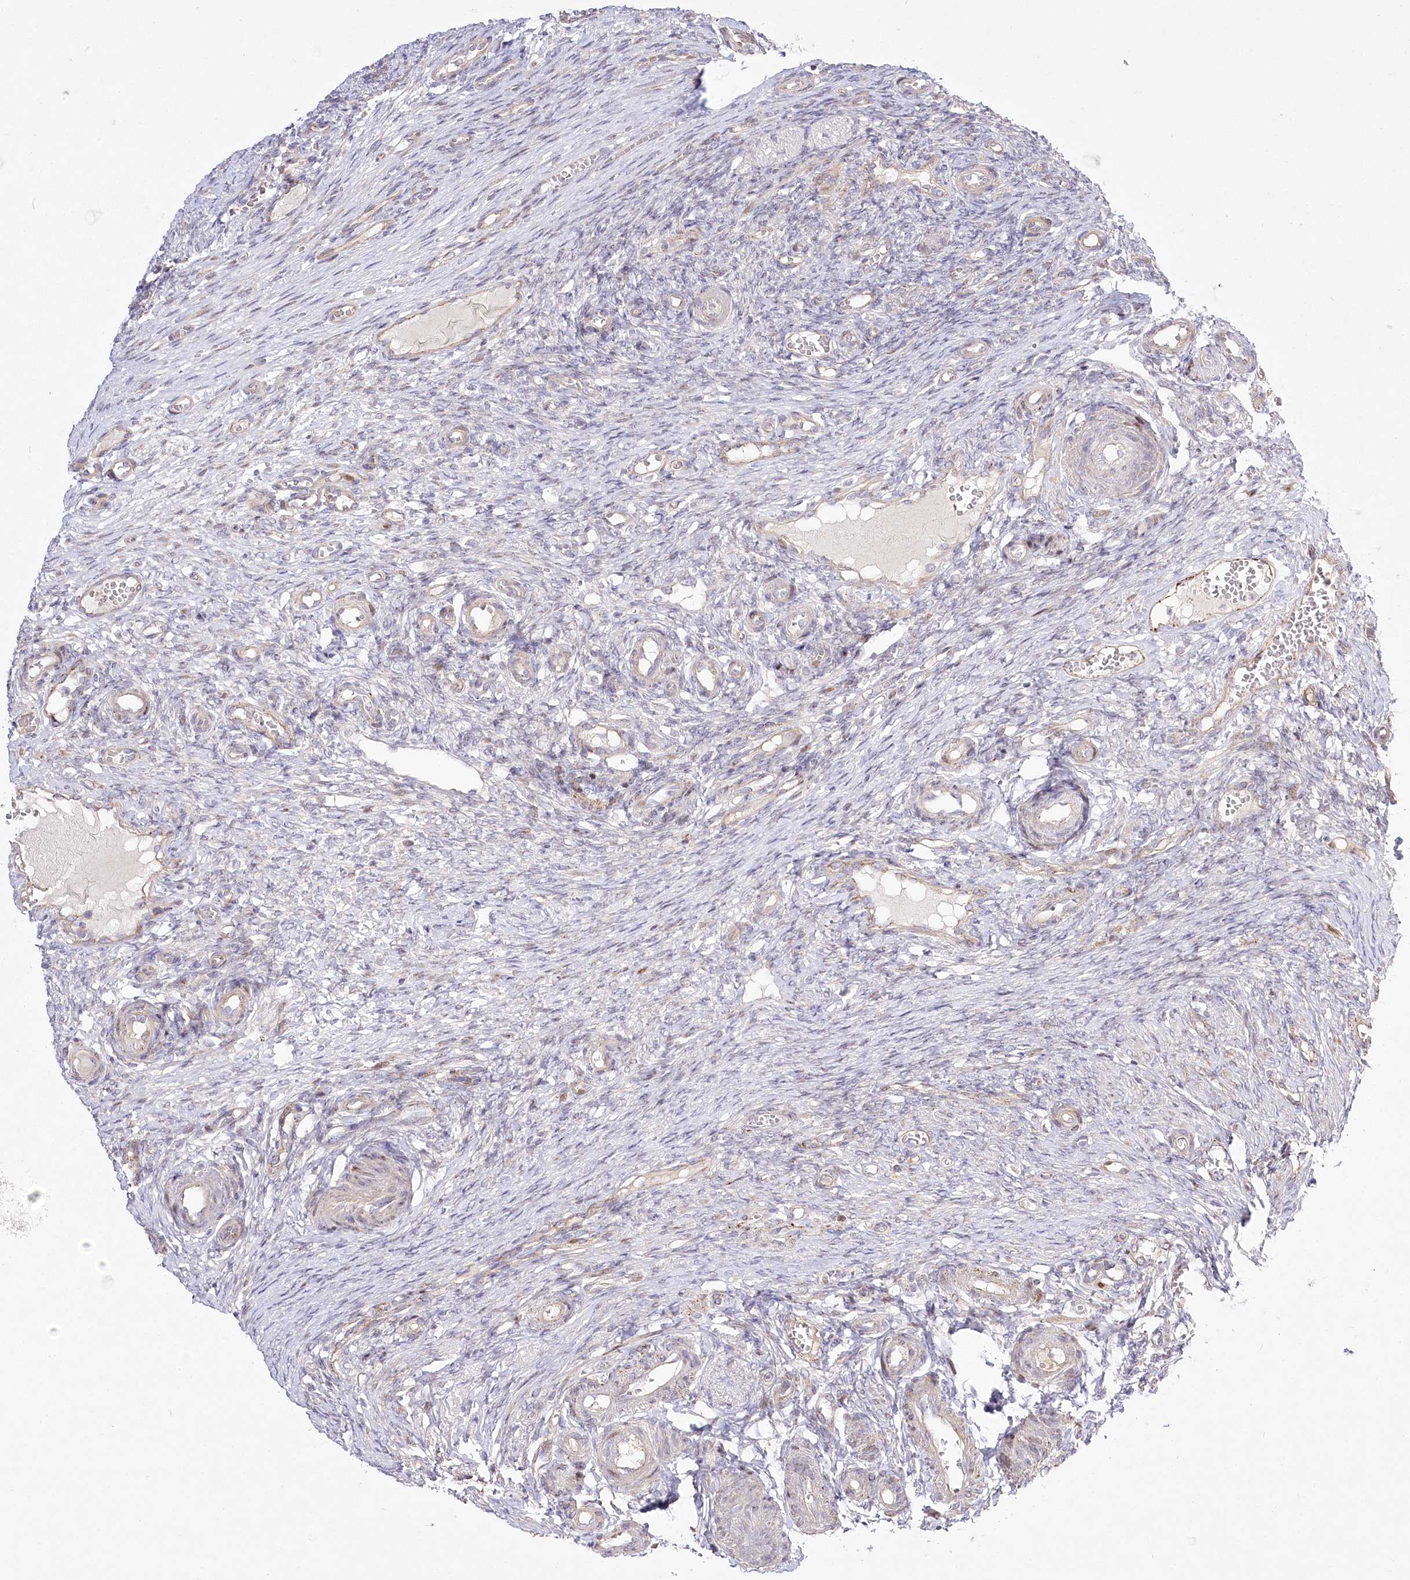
{"staining": {"intensity": "negative", "quantity": "none", "location": "none"}, "tissue": "ovary", "cell_type": "Ovarian stroma cells", "image_type": "normal", "snomed": [{"axis": "morphology", "description": "Adenocarcinoma, NOS"}, {"axis": "topography", "description": "Endometrium"}], "caption": "Histopathology image shows no significant protein positivity in ovarian stroma cells of normal ovary.", "gene": "CEP164", "patient": {"sex": "female", "age": 32}}